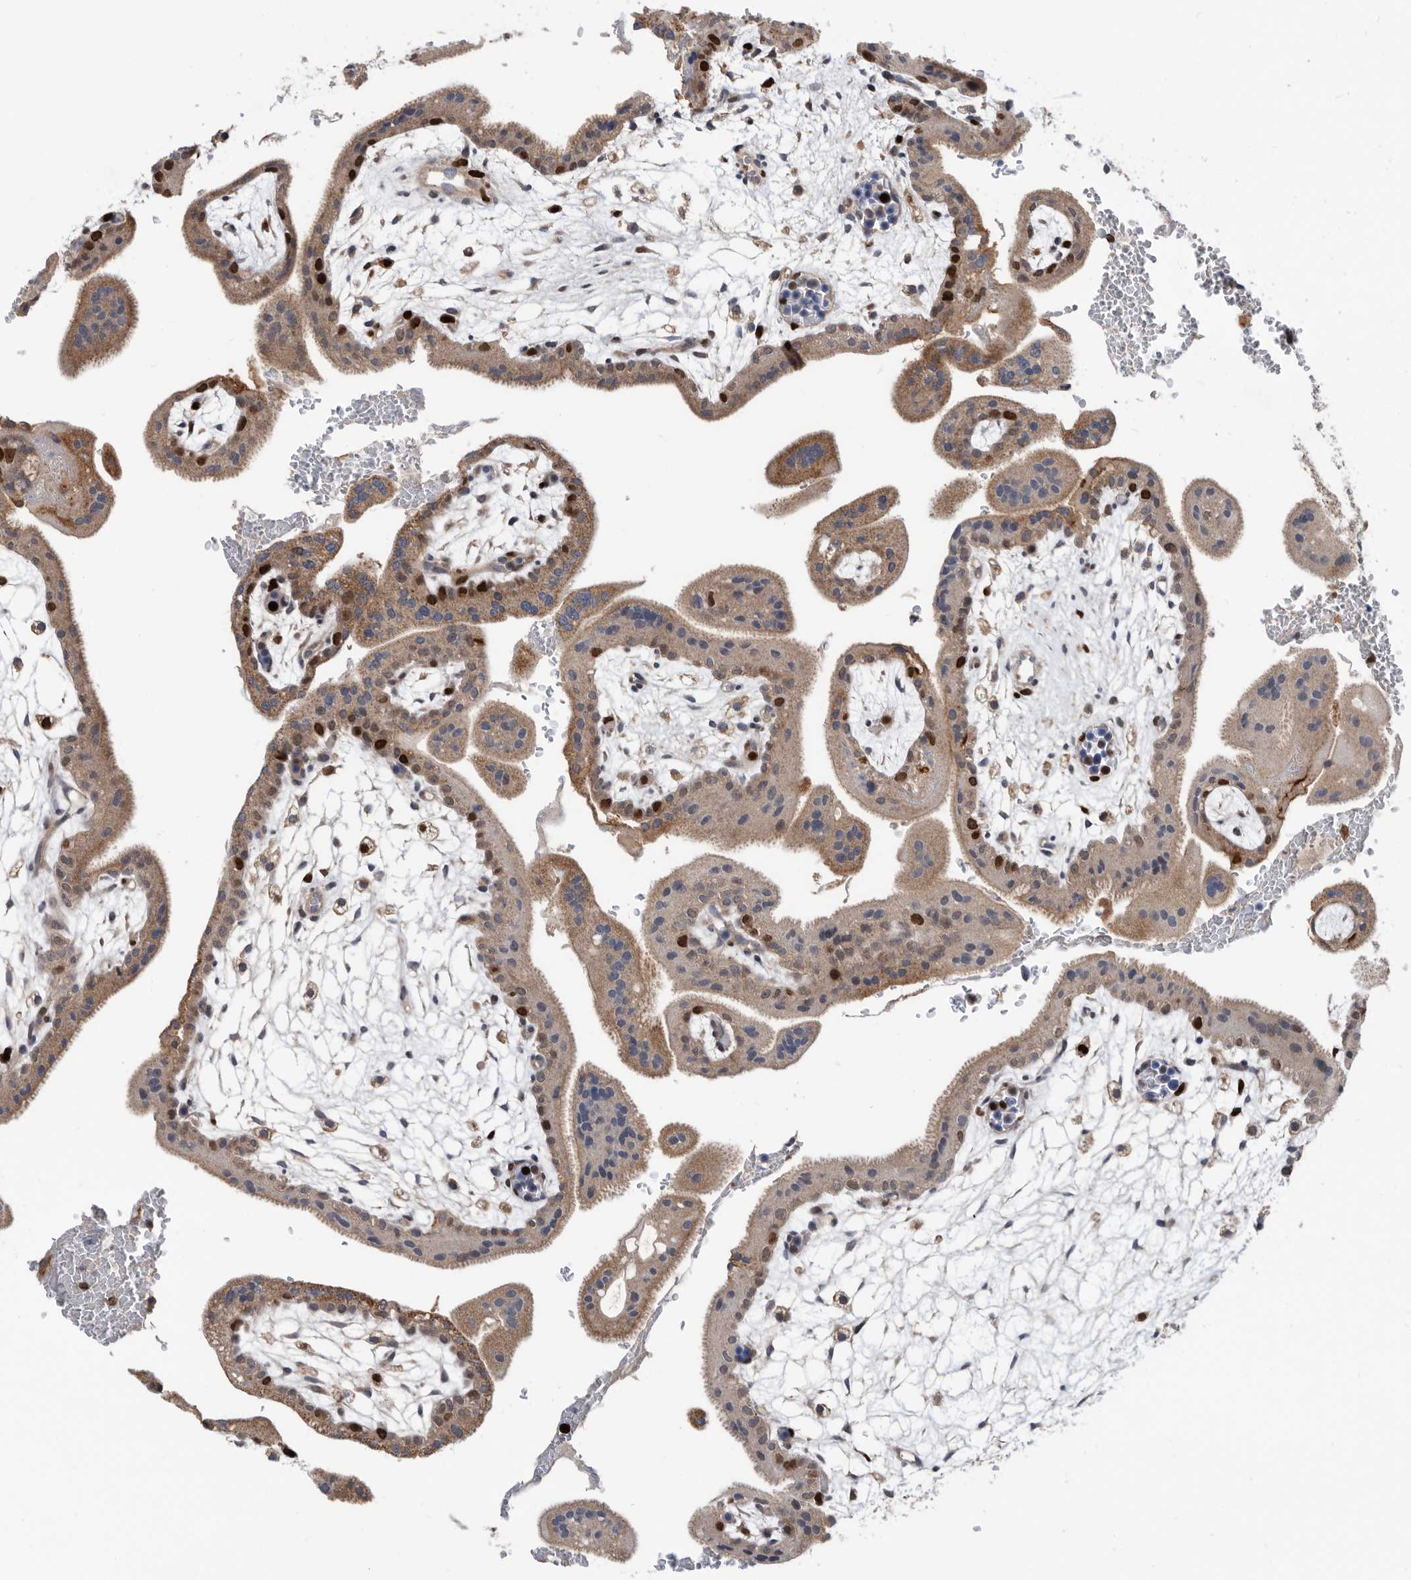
{"staining": {"intensity": "weak", "quantity": ">75%", "location": "cytoplasmic/membranous"}, "tissue": "placenta", "cell_type": "Decidual cells", "image_type": "normal", "snomed": [{"axis": "morphology", "description": "Normal tissue, NOS"}, {"axis": "topography", "description": "Placenta"}], "caption": "Decidual cells exhibit low levels of weak cytoplasmic/membranous positivity in about >75% of cells in benign human placenta. The staining was performed using DAB (3,3'-diaminobenzidine) to visualize the protein expression in brown, while the nuclei were stained in blue with hematoxylin (Magnification: 20x).", "gene": "ATAD2", "patient": {"sex": "female", "age": 35}}